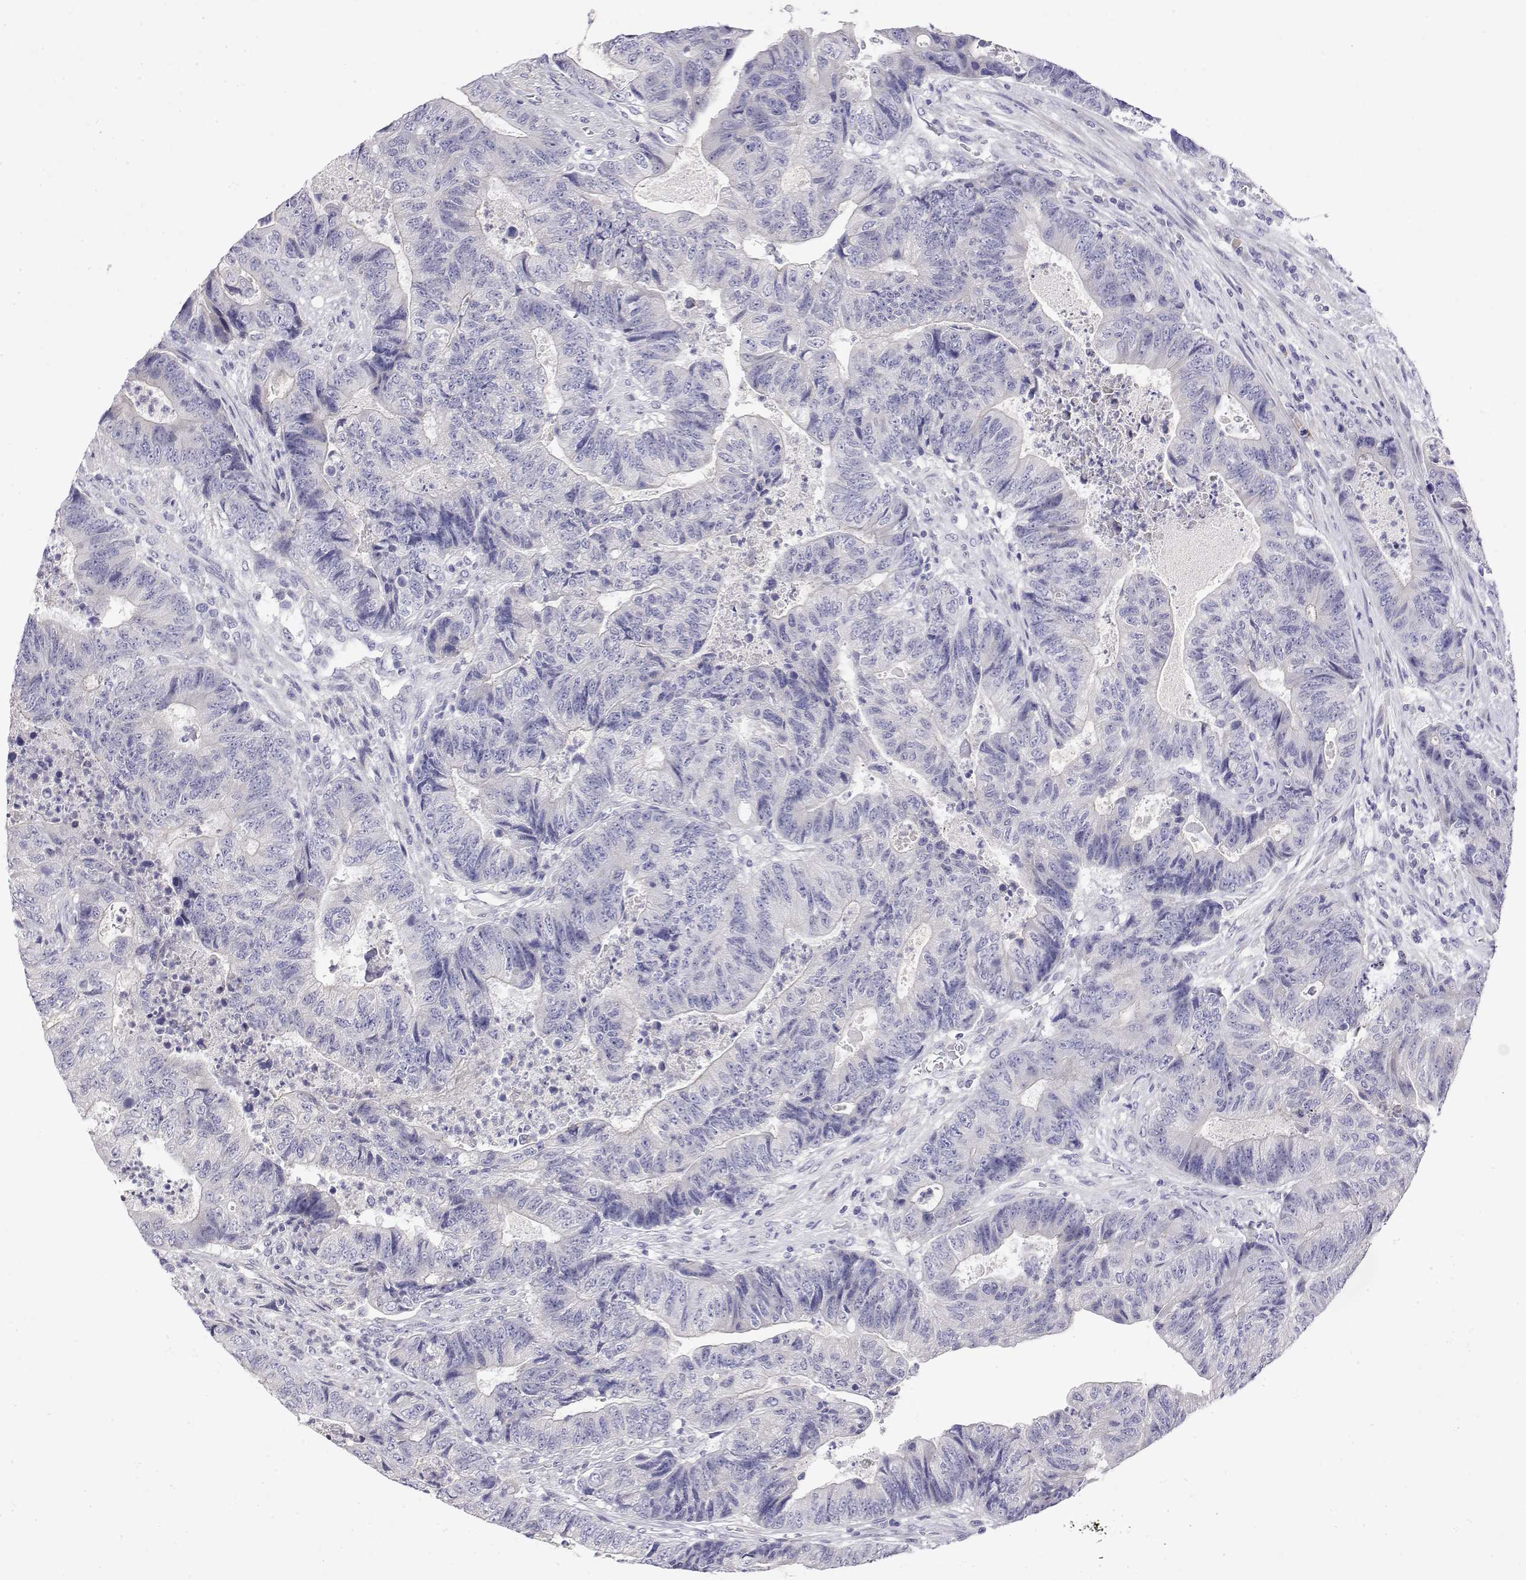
{"staining": {"intensity": "negative", "quantity": "none", "location": "none"}, "tissue": "colorectal cancer", "cell_type": "Tumor cells", "image_type": "cancer", "snomed": [{"axis": "morphology", "description": "Normal tissue, NOS"}, {"axis": "morphology", "description": "Adenocarcinoma, NOS"}, {"axis": "topography", "description": "Colon"}], "caption": "Immunohistochemistry (IHC) photomicrograph of human colorectal cancer stained for a protein (brown), which reveals no positivity in tumor cells.", "gene": "LY6D", "patient": {"sex": "female", "age": 48}}